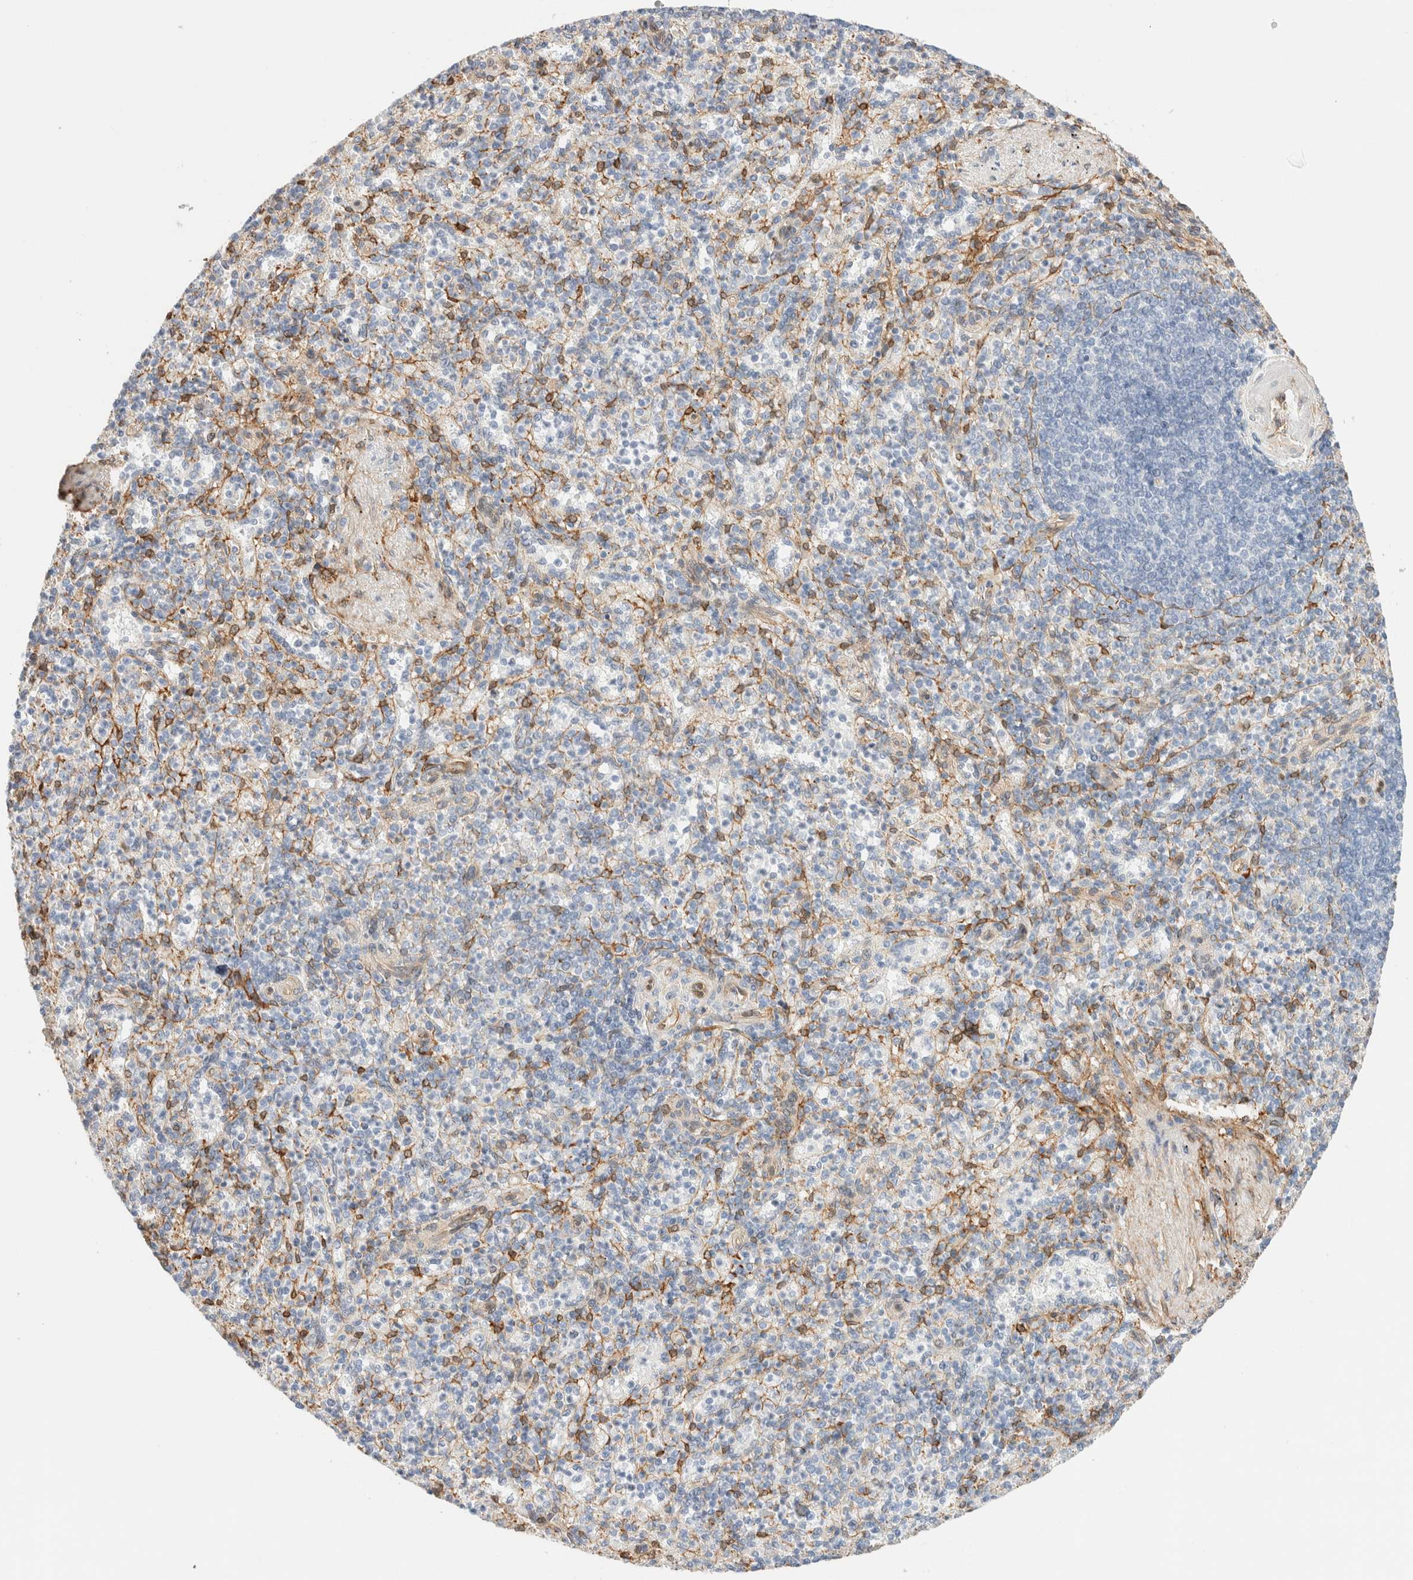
{"staining": {"intensity": "moderate", "quantity": "<25%", "location": "cytoplasmic/membranous"}, "tissue": "spleen", "cell_type": "Cells in red pulp", "image_type": "normal", "snomed": [{"axis": "morphology", "description": "Normal tissue, NOS"}, {"axis": "topography", "description": "Spleen"}], "caption": "This micrograph demonstrates immunohistochemistry (IHC) staining of benign spleen, with low moderate cytoplasmic/membranous expression in about <25% of cells in red pulp.", "gene": "LMCD1", "patient": {"sex": "female", "age": 74}}